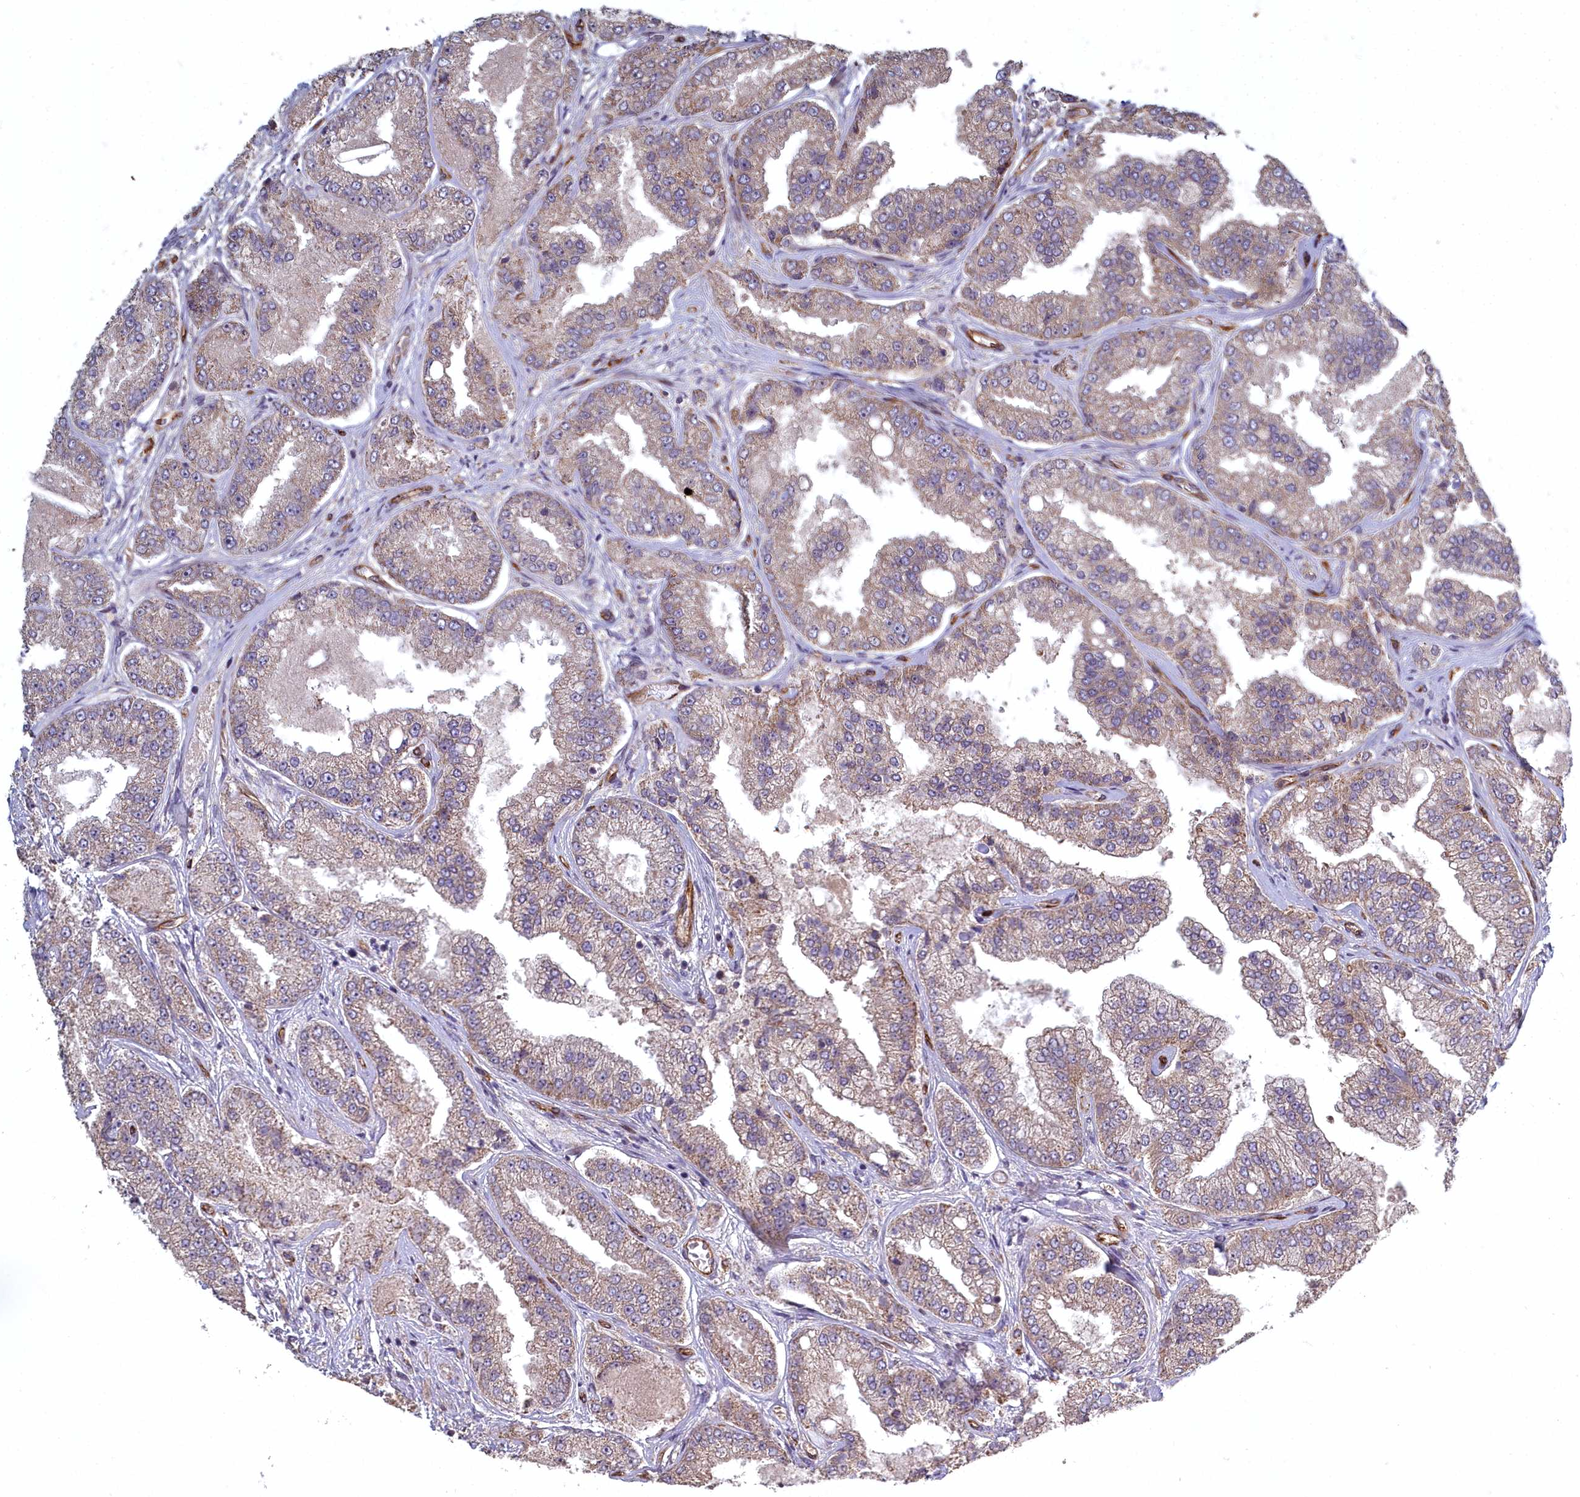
{"staining": {"intensity": "weak", "quantity": ">75%", "location": "cytoplasmic/membranous"}, "tissue": "prostate cancer", "cell_type": "Tumor cells", "image_type": "cancer", "snomed": [{"axis": "morphology", "description": "Adenocarcinoma, High grade"}, {"axis": "topography", "description": "Prostate"}], "caption": "IHC staining of prostate cancer, which exhibits low levels of weak cytoplasmic/membranous expression in approximately >75% of tumor cells indicating weak cytoplasmic/membranous protein staining. The staining was performed using DAB (brown) for protein detection and nuclei were counterstained in hematoxylin (blue).", "gene": "TSPYL4", "patient": {"sex": "male", "age": 71}}